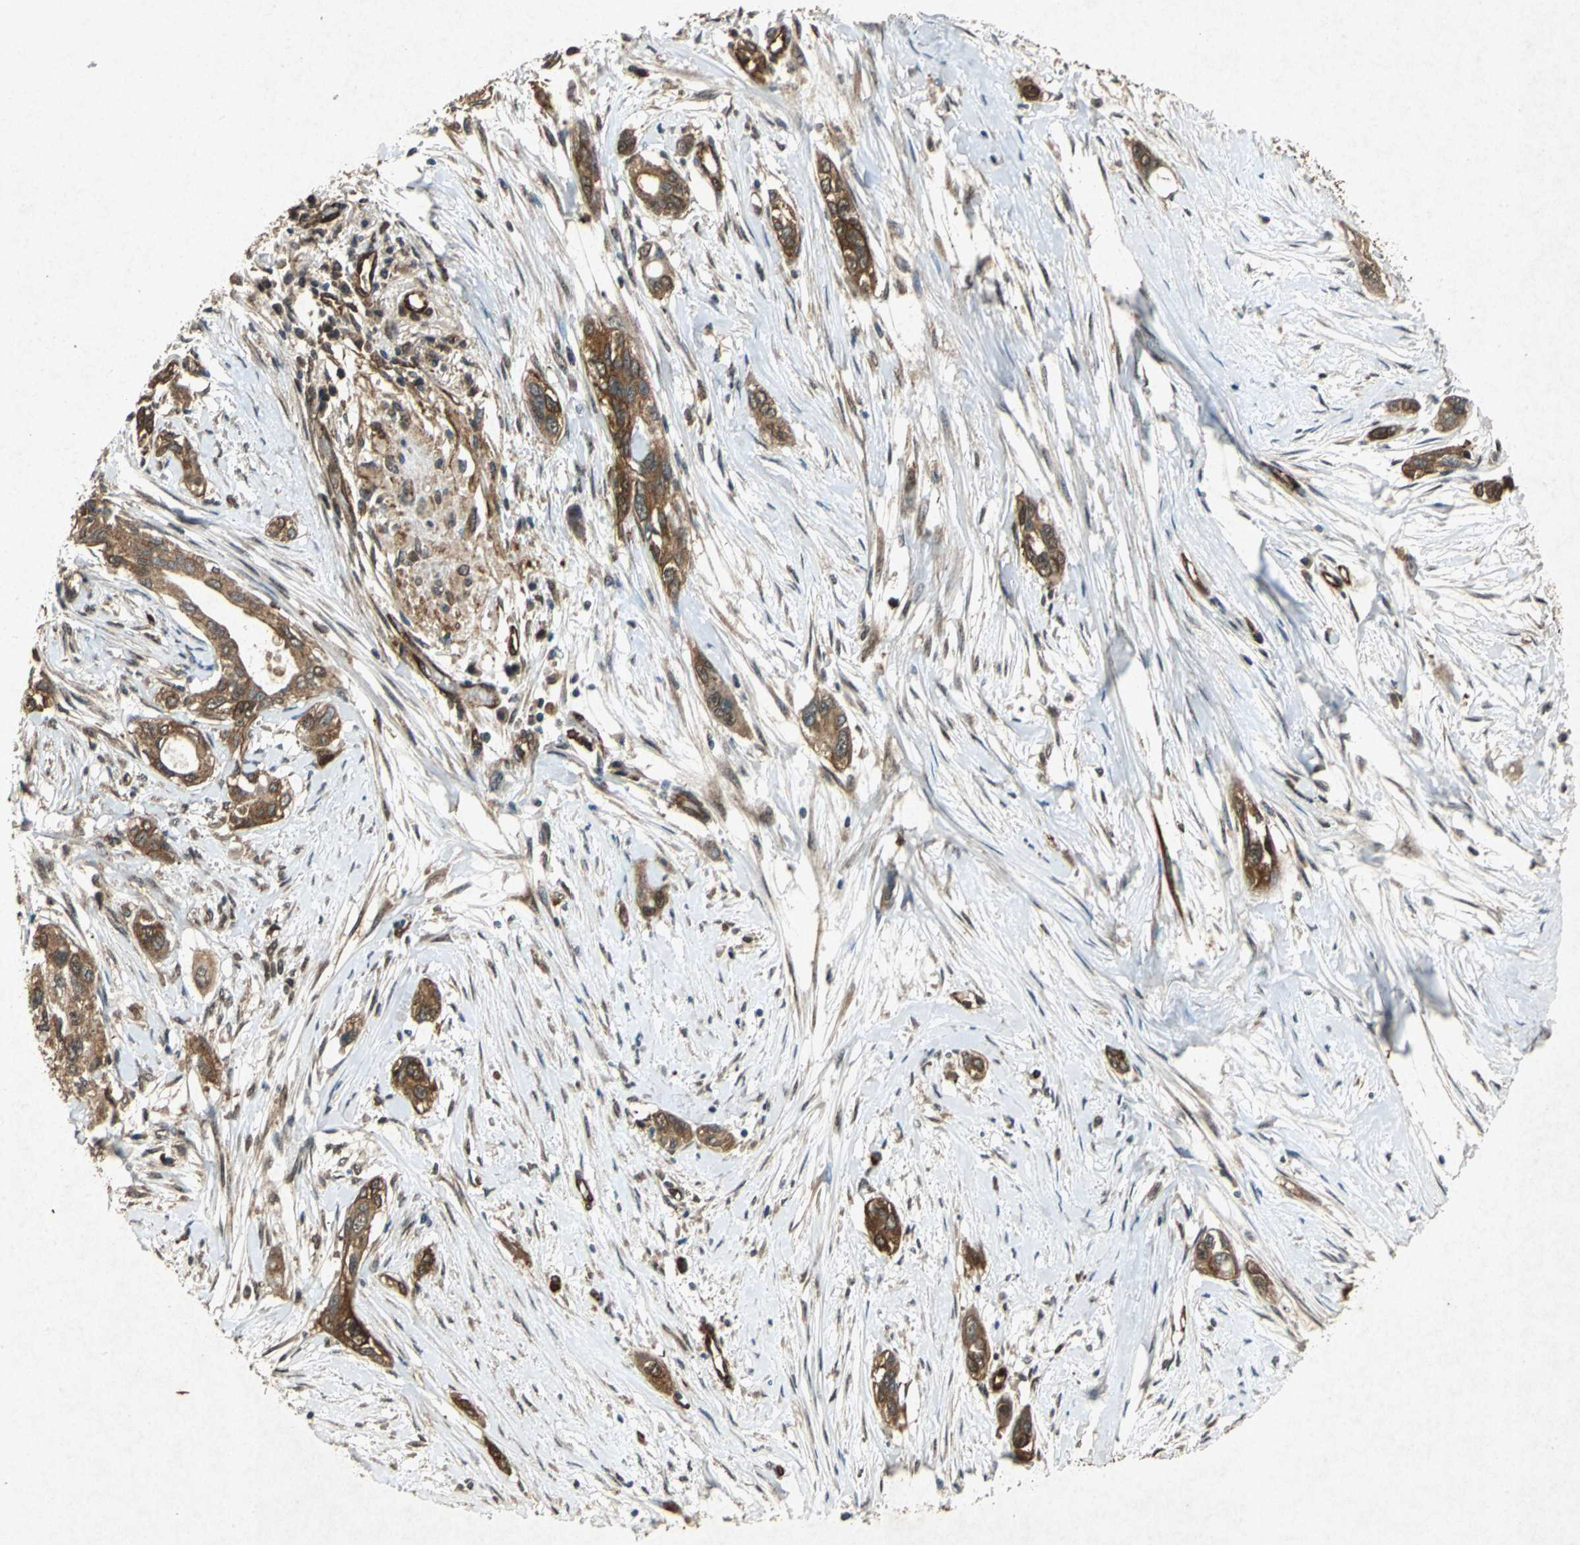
{"staining": {"intensity": "strong", "quantity": ">75%", "location": "cytoplasmic/membranous"}, "tissue": "pancreatic cancer", "cell_type": "Tumor cells", "image_type": "cancer", "snomed": [{"axis": "morphology", "description": "Adenocarcinoma, NOS"}, {"axis": "topography", "description": "Pancreas"}], "caption": "There is high levels of strong cytoplasmic/membranous positivity in tumor cells of pancreatic cancer (adenocarcinoma), as demonstrated by immunohistochemical staining (brown color).", "gene": "HSP90AB1", "patient": {"sex": "female", "age": 60}}